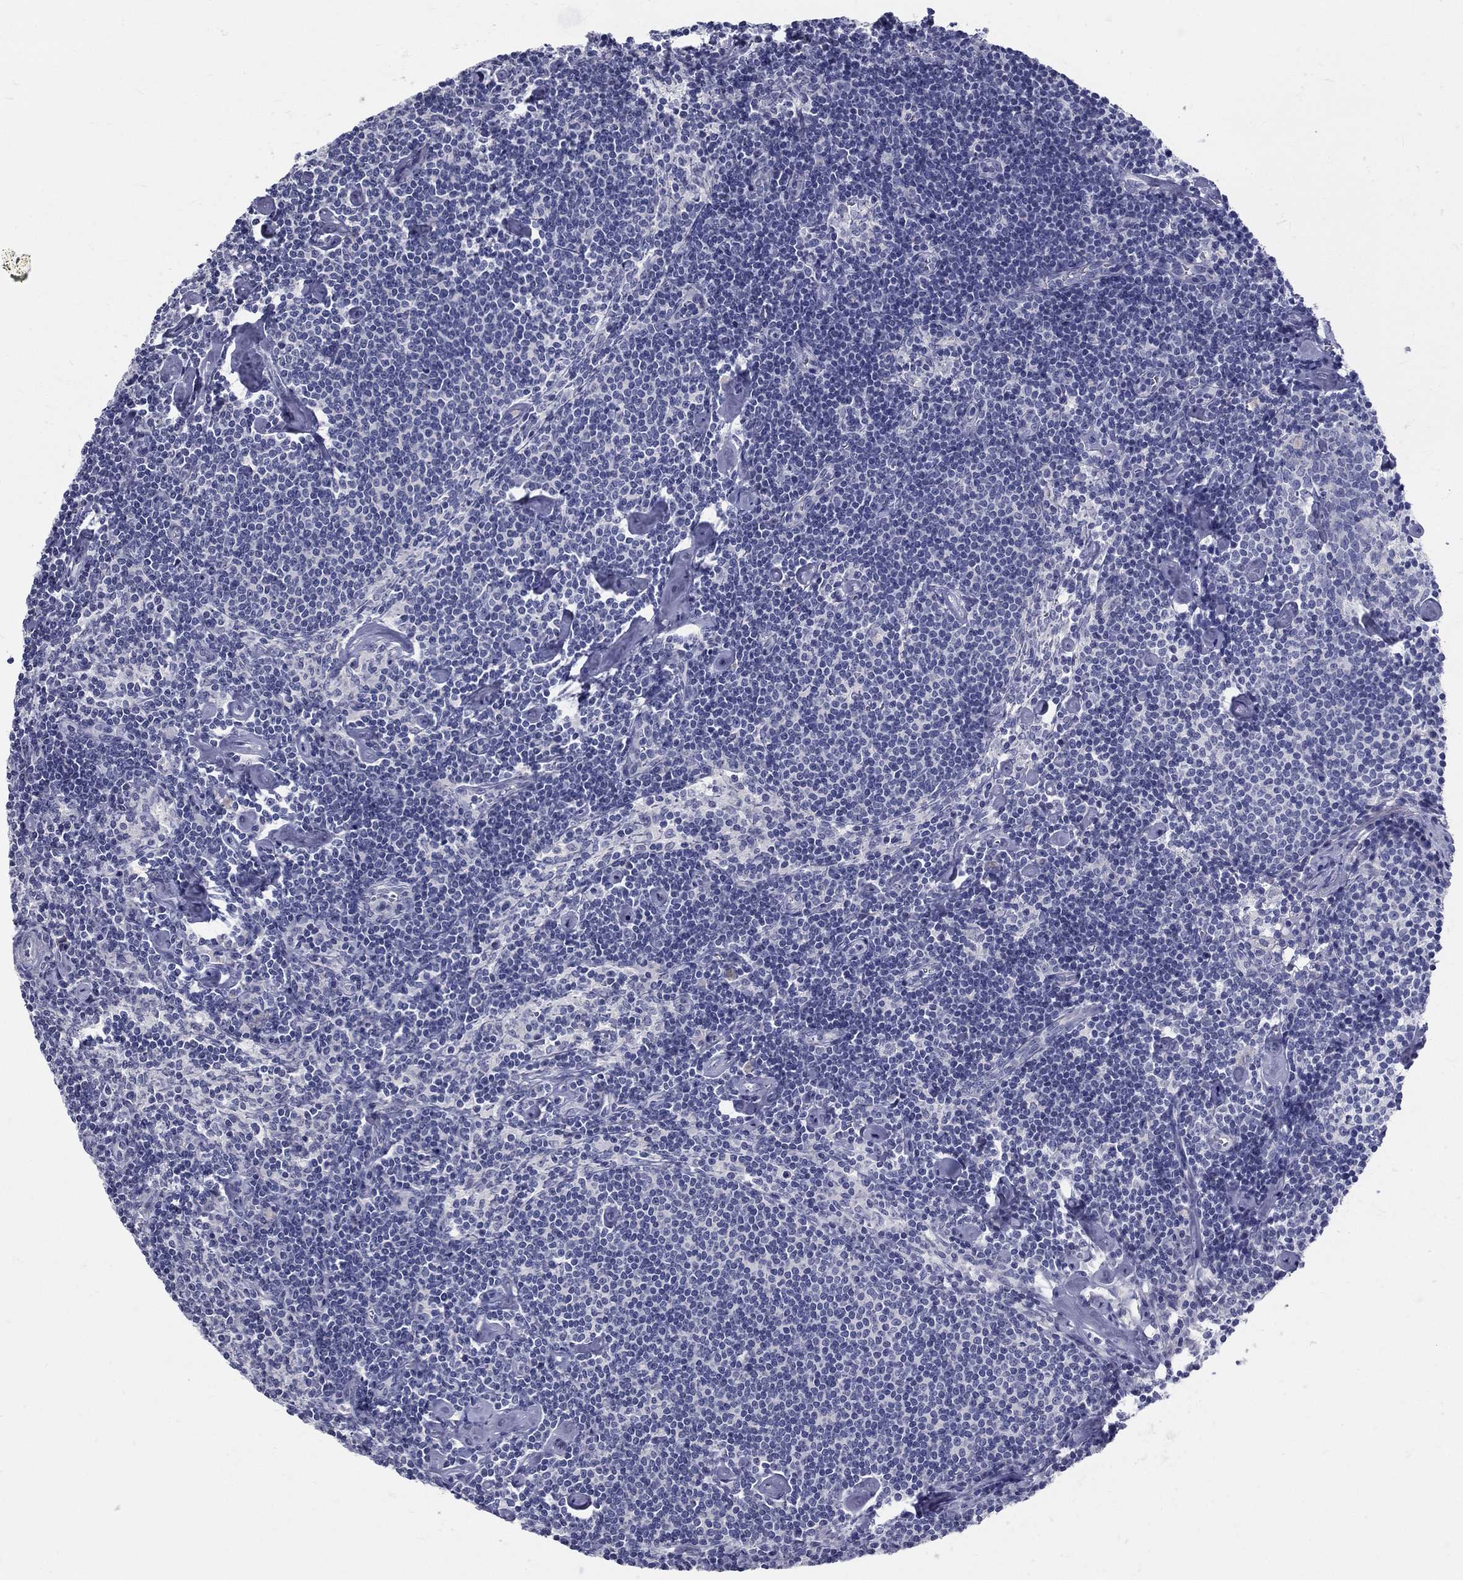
{"staining": {"intensity": "negative", "quantity": "none", "location": "none"}, "tissue": "lymph node", "cell_type": "Non-germinal center cells", "image_type": "normal", "snomed": [{"axis": "morphology", "description": "Normal tissue, NOS"}, {"axis": "topography", "description": "Lymph node"}], "caption": "A high-resolution image shows IHC staining of benign lymph node, which demonstrates no significant expression in non-germinal center cells.", "gene": "TGM4", "patient": {"sex": "female", "age": 42}}